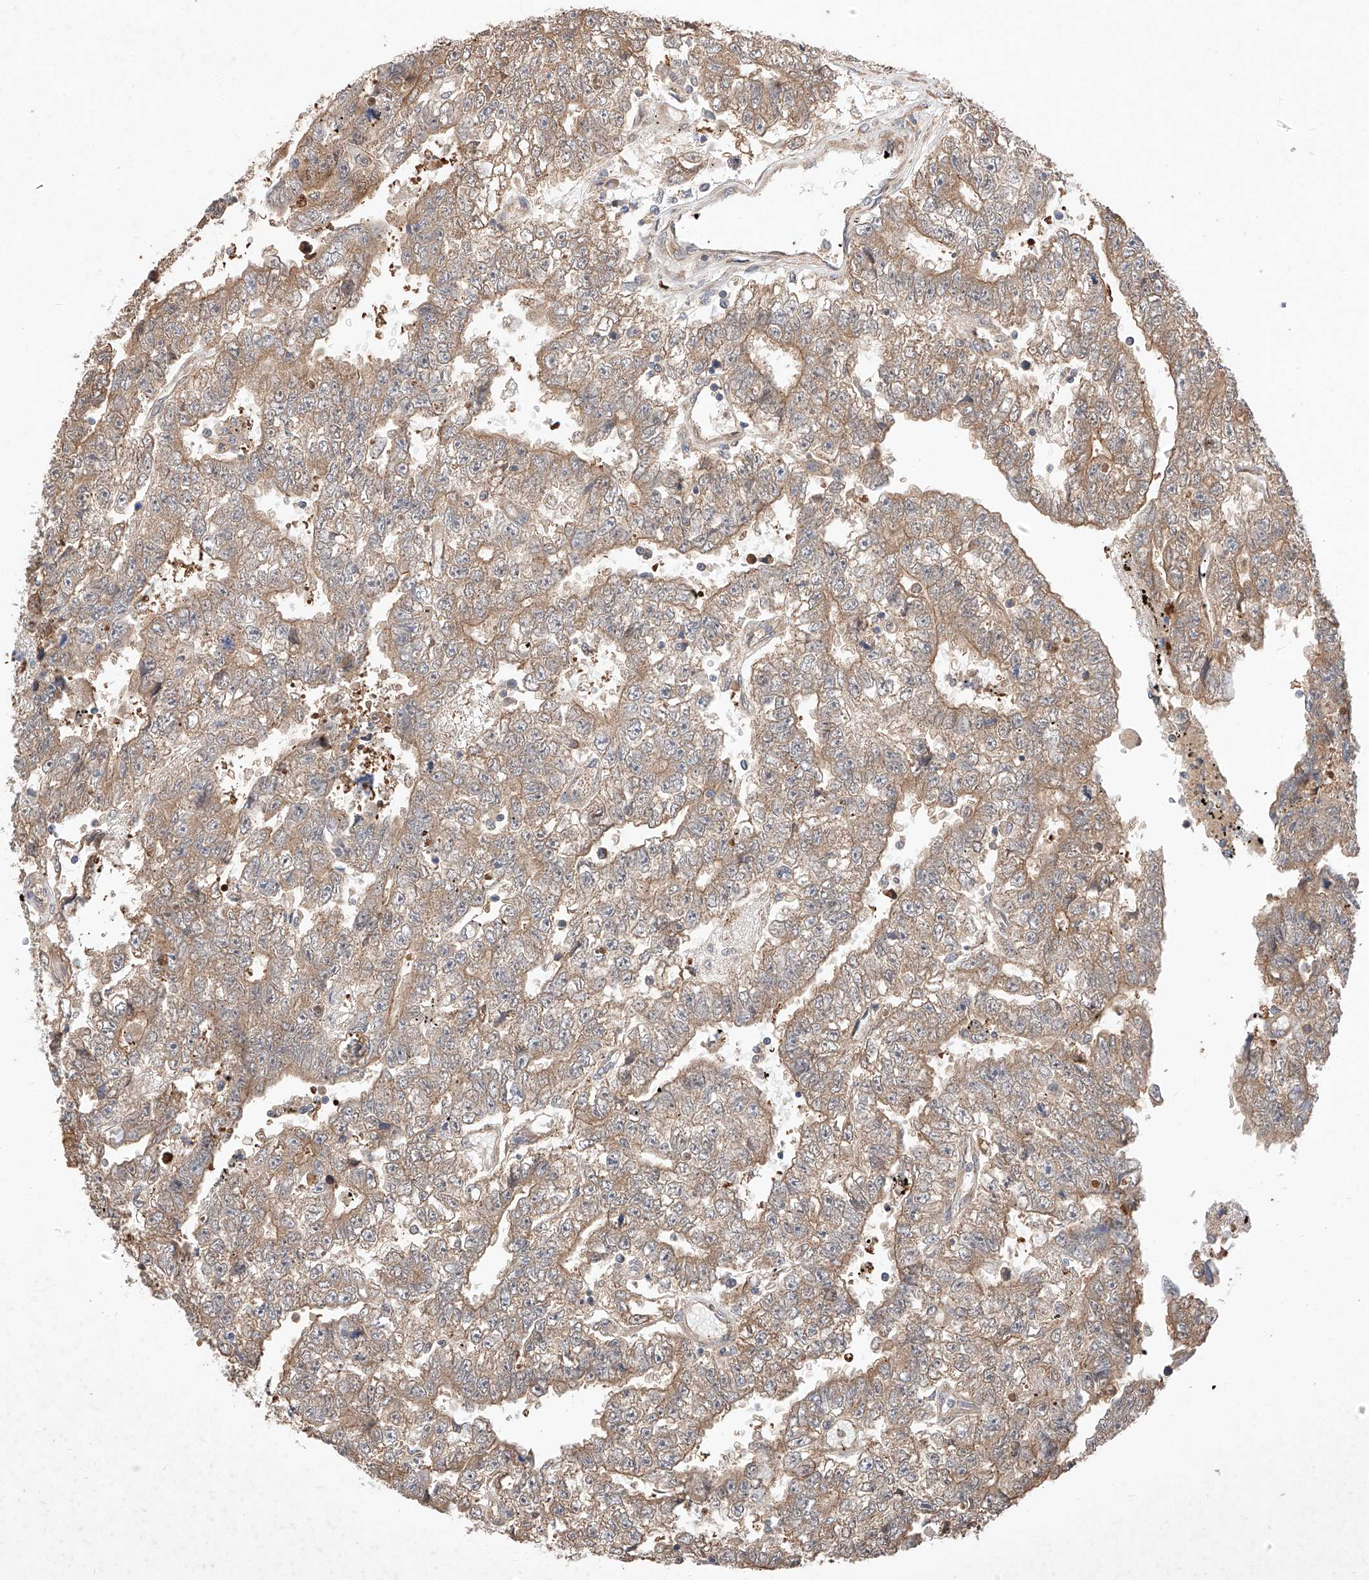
{"staining": {"intensity": "moderate", "quantity": ">75%", "location": "cytoplasmic/membranous"}, "tissue": "testis cancer", "cell_type": "Tumor cells", "image_type": "cancer", "snomed": [{"axis": "morphology", "description": "Carcinoma, Embryonal, NOS"}, {"axis": "topography", "description": "Testis"}], "caption": "Testis embryonal carcinoma stained for a protein (brown) shows moderate cytoplasmic/membranous positive expression in about >75% of tumor cells.", "gene": "ZSCAN4", "patient": {"sex": "male", "age": 25}}